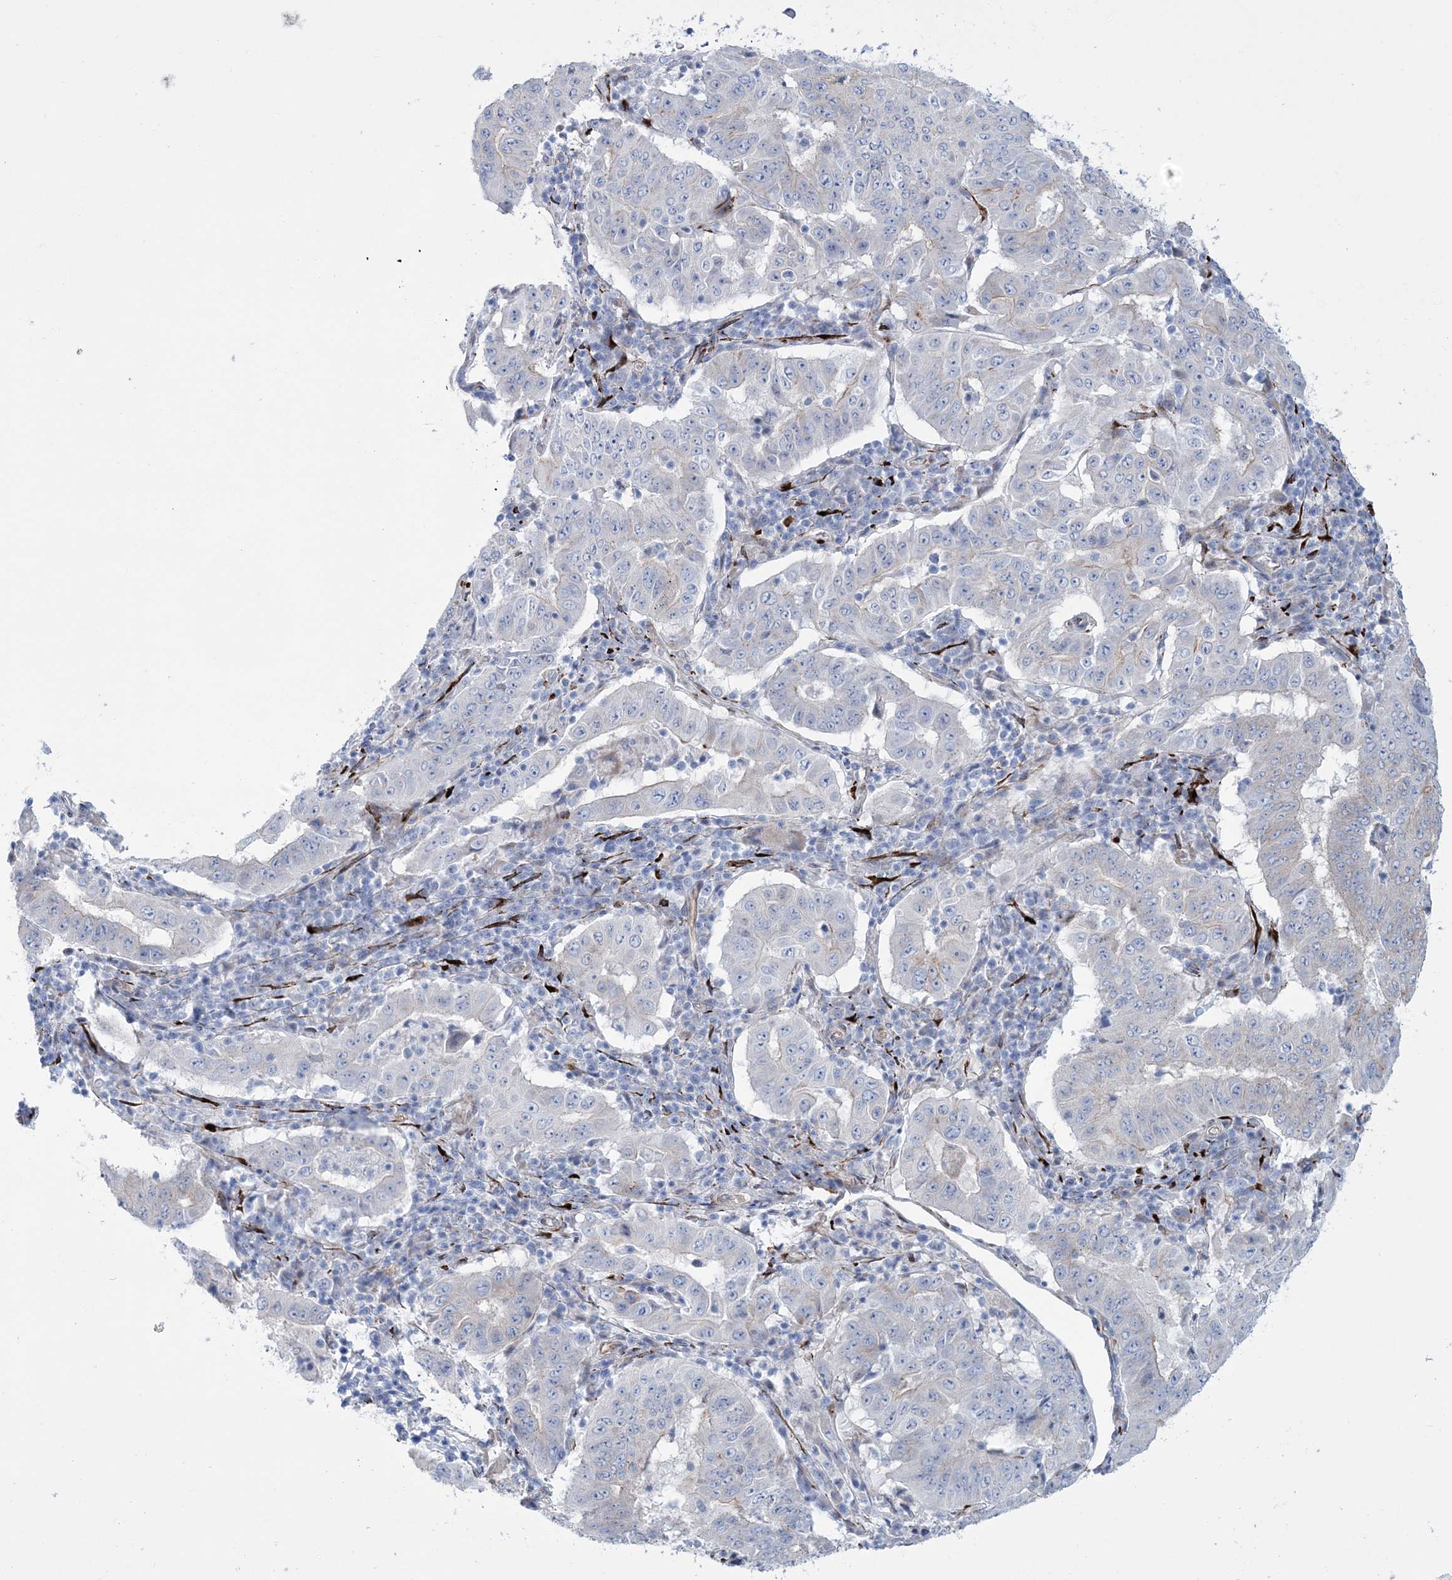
{"staining": {"intensity": "negative", "quantity": "none", "location": "none"}, "tissue": "pancreatic cancer", "cell_type": "Tumor cells", "image_type": "cancer", "snomed": [{"axis": "morphology", "description": "Adenocarcinoma, NOS"}, {"axis": "topography", "description": "Pancreas"}], "caption": "This image is of pancreatic cancer (adenocarcinoma) stained with immunohistochemistry (IHC) to label a protein in brown with the nuclei are counter-stained blue. There is no positivity in tumor cells.", "gene": "RAB11FIP5", "patient": {"sex": "male", "age": 63}}